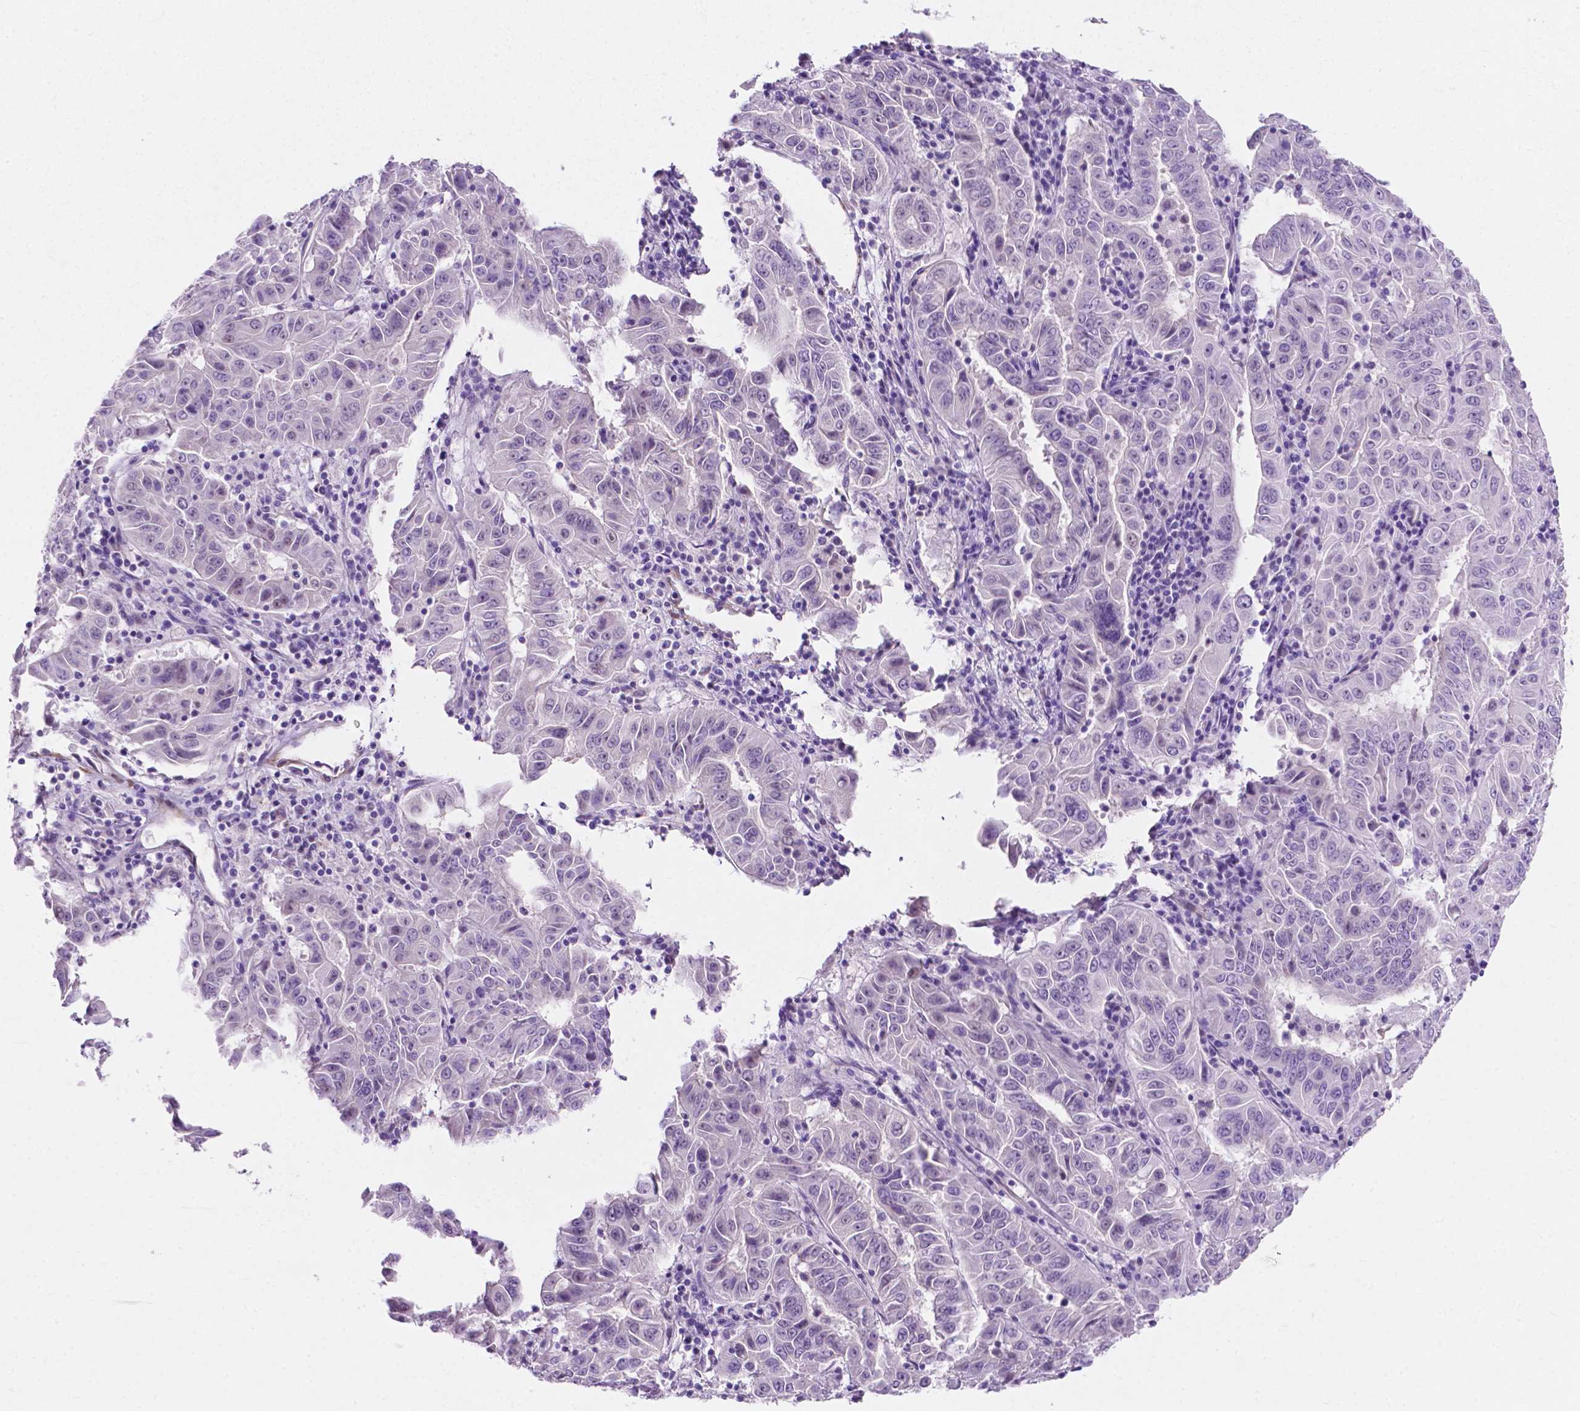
{"staining": {"intensity": "negative", "quantity": "none", "location": "none"}, "tissue": "pancreatic cancer", "cell_type": "Tumor cells", "image_type": "cancer", "snomed": [{"axis": "morphology", "description": "Adenocarcinoma, NOS"}, {"axis": "topography", "description": "Pancreas"}], "caption": "There is no significant staining in tumor cells of pancreatic cancer. (DAB (3,3'-diaminobenzidine) immunohistochemistry with hematoxylin counter stain).", "gene": "ASPG", "patient": {"sex": "male", "age": 63}}